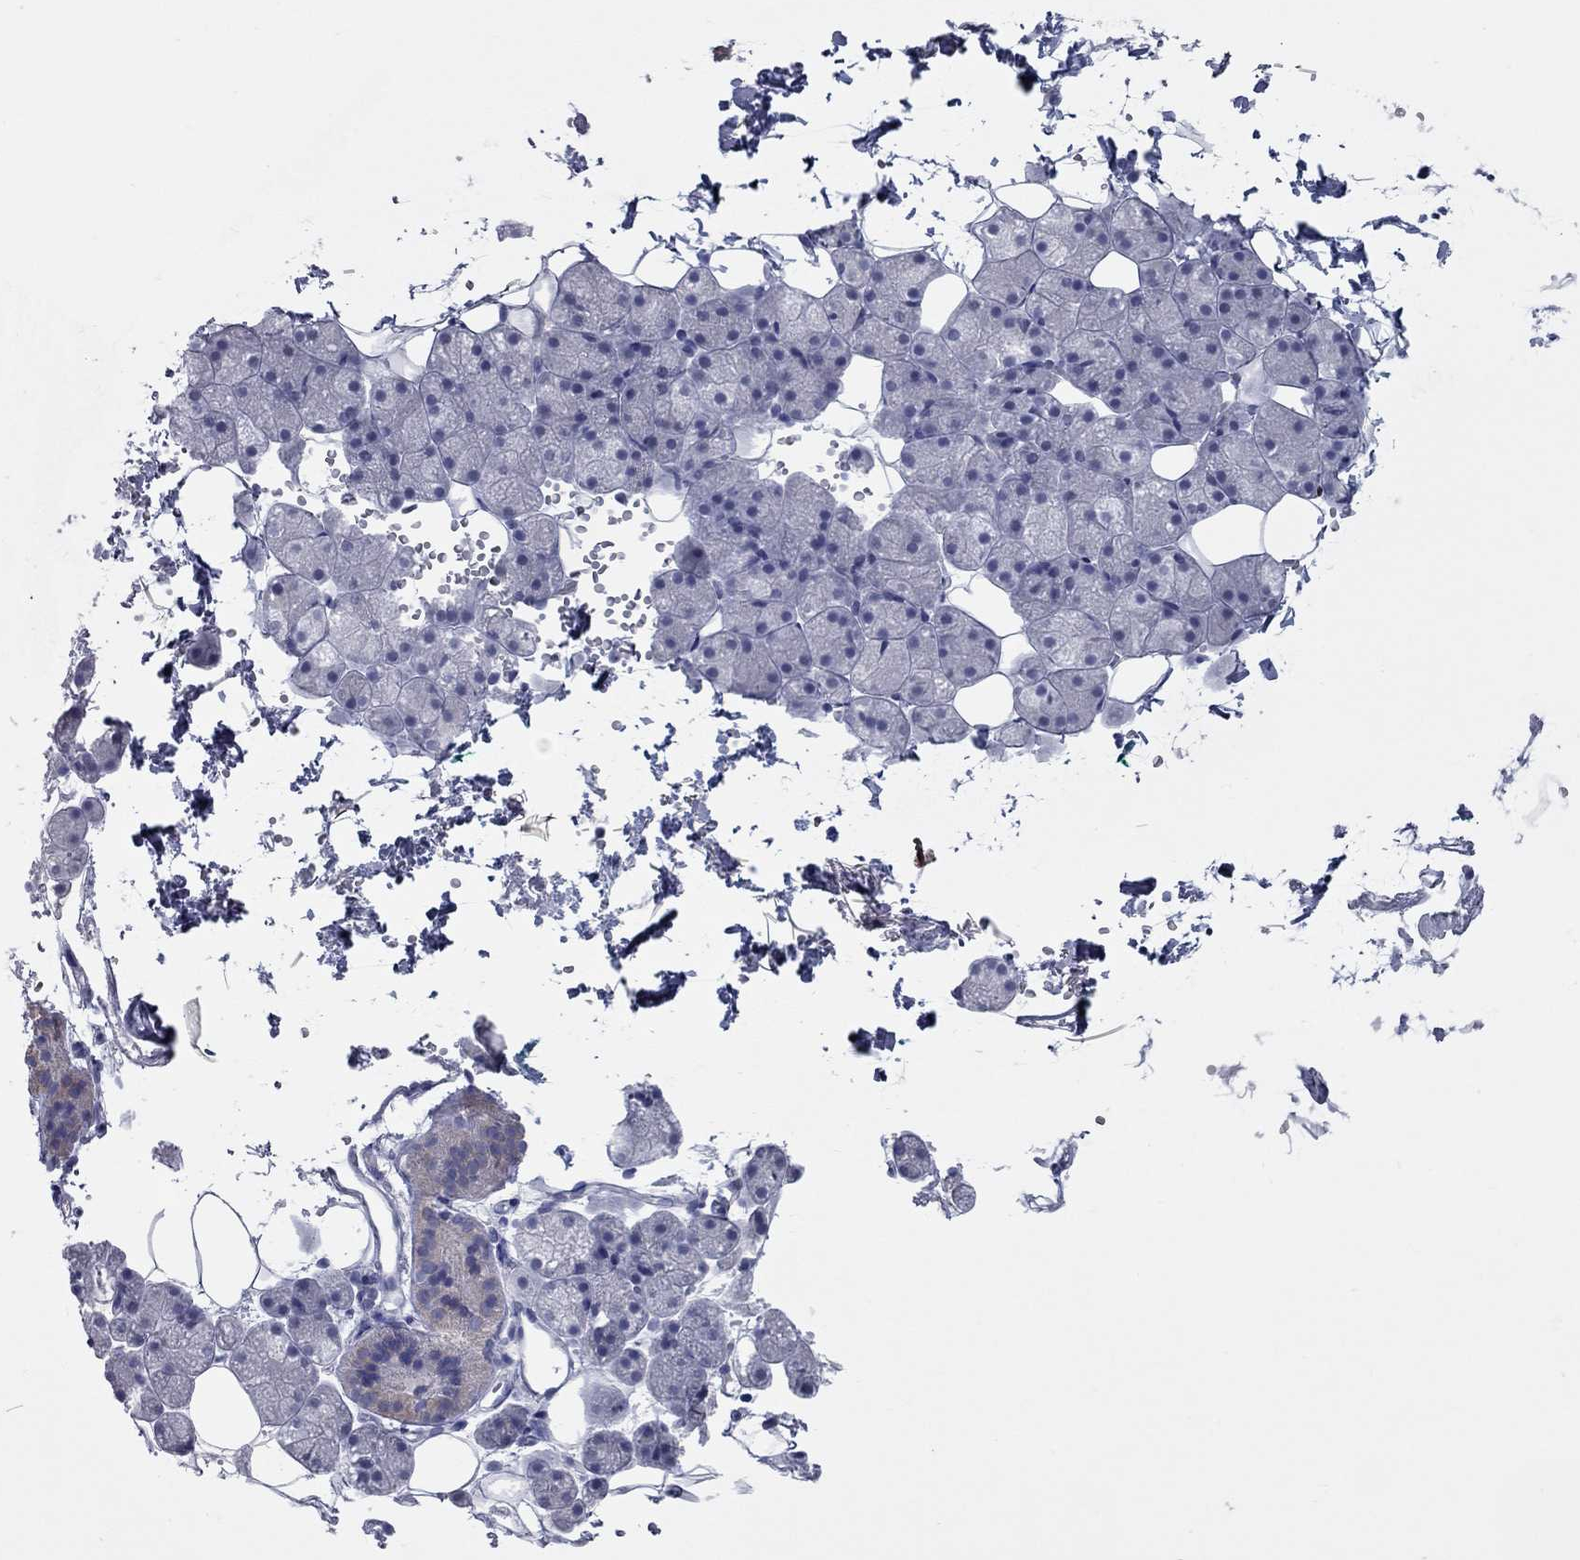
{"staining": {"intensity": "weak", "quantity": "<25%", "location": "cytoplasmic/membranous"}, "tissue": "salivary gland", "cell_type": "Glandular cells", "image_type": "normal", "snomed": [{"axis": "morphology", "description": "Normal tissue, NOS"}, {"axis": "topography", "description": "Salivary gland"}], "caption": "An immunohistochemistry (IHC) micrograph of unremarkable salivary gland is shown. There is no staining in glandular cells of salivary gland.", "gene": "KIRREL2", "patient": {"sex": "male", "age": 38}}